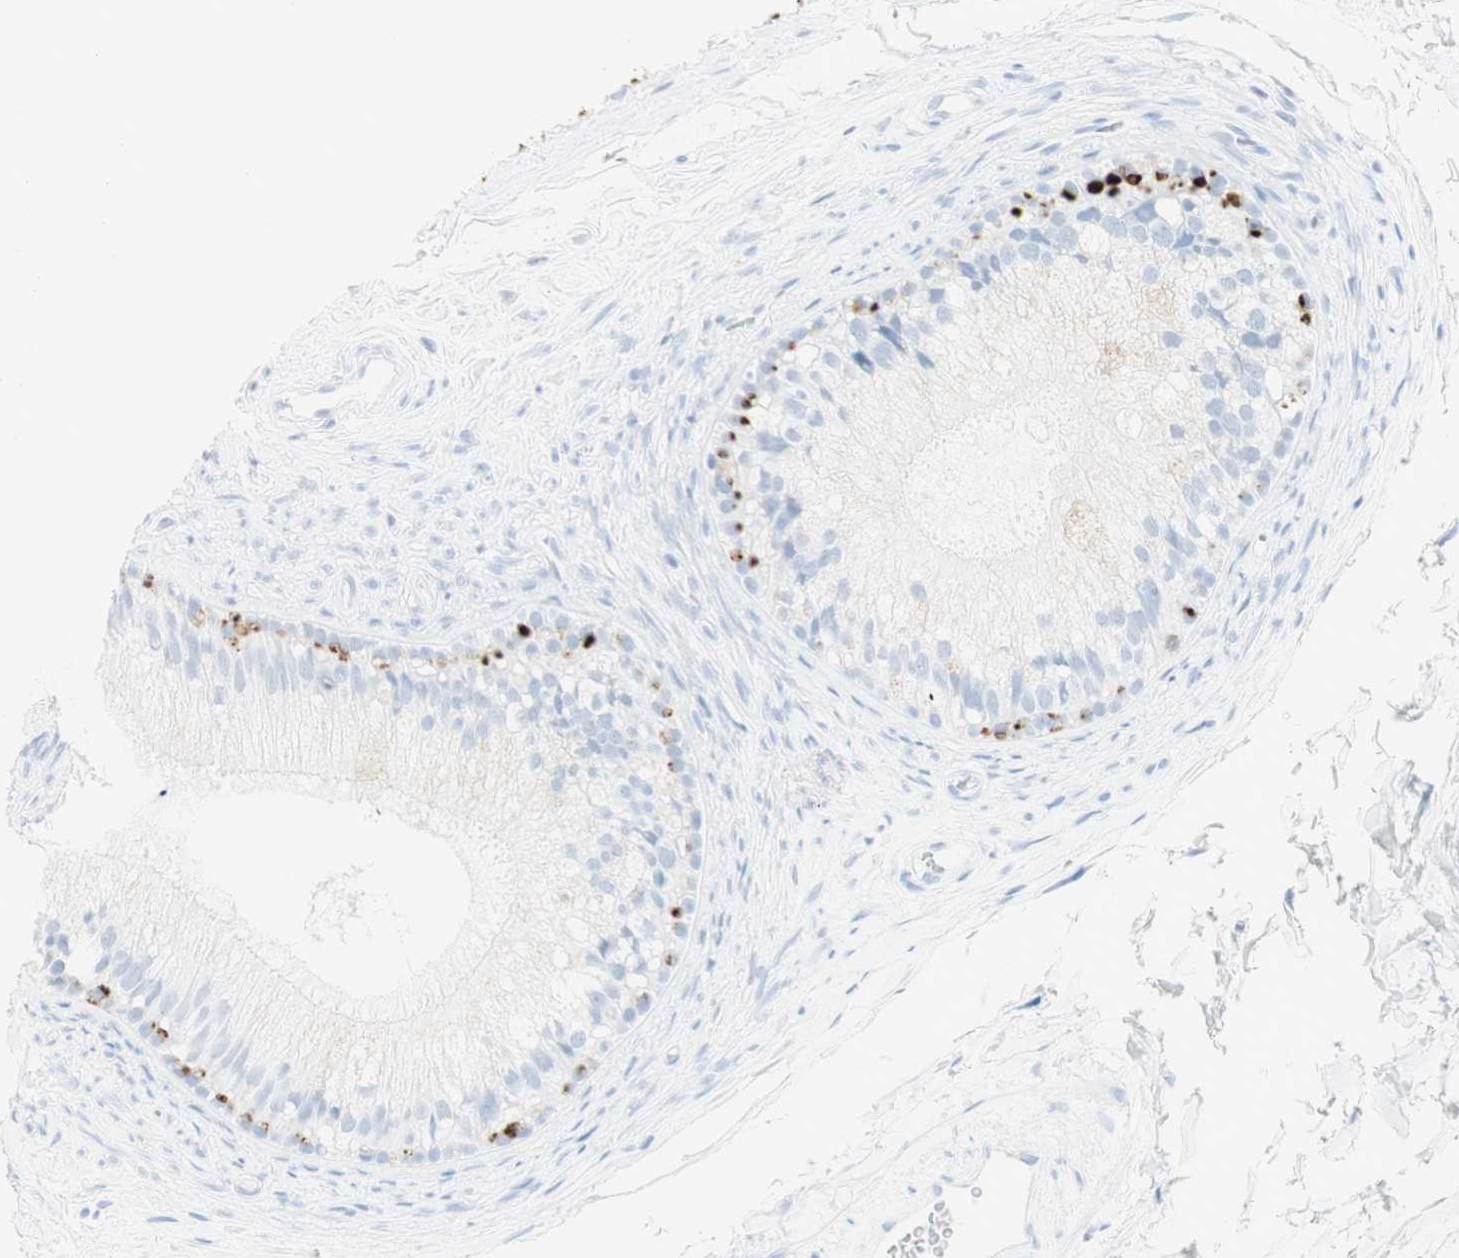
{"staining": {"intensity": "strong", "quantity": "<25%", "location": "cytoplasmic/membranous"}, "tissue": "epididymis", "cell_type": "Glandular cells", "image_type": "normal", "snomed": [{"axis": "morphology", "description": "Normal tissue, NOS"}, {"axis": "topography", "description": "Epididymis"}], "caption": "Glandular cells display medium levels of strong cytoplasmic/membranous positivity in approximately <25% of cells in benign human epididymis.", "gene": "NAPSA", "patient": {"sex": "male", "age": 56}}